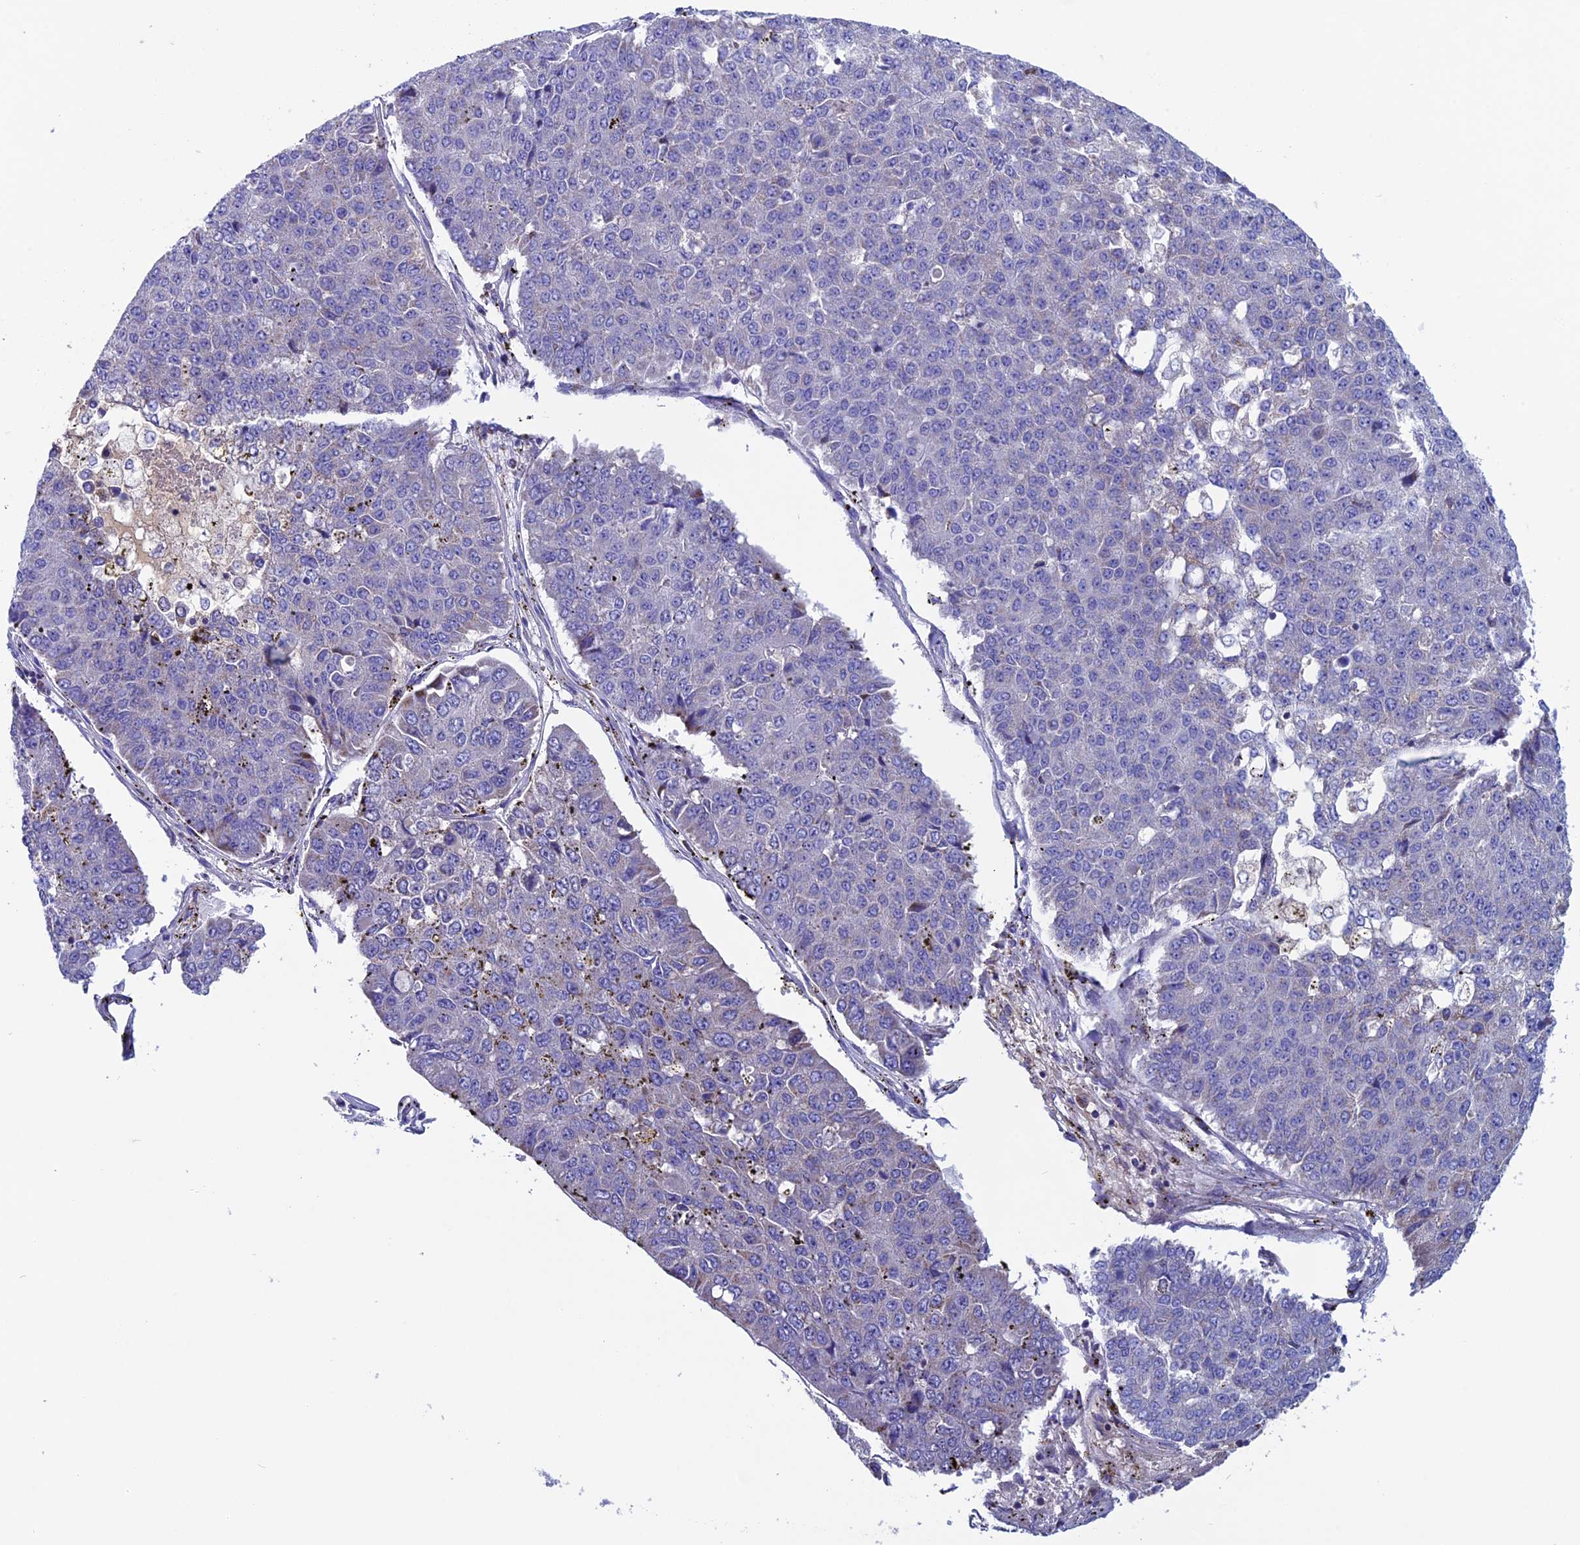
{"staining": {"intensity": "negative", "quantity": "none", "location": "none"}, "tissue": "pancreatic cancer", "cell_type": "Tumor cells", "image_type": "cancer", "snomed": [{"axis": "morphology", "description": "Adenocarcinoma, NOS"}, {"axis": "topography", "description": "Pancreas"}], "caption": "Image shows no significant protein expression in tumor cells of pancreatic cancer (adenocarcinoma).", "gene": "SLC15A5", "patient": {"sex": "male", "age": 50}}